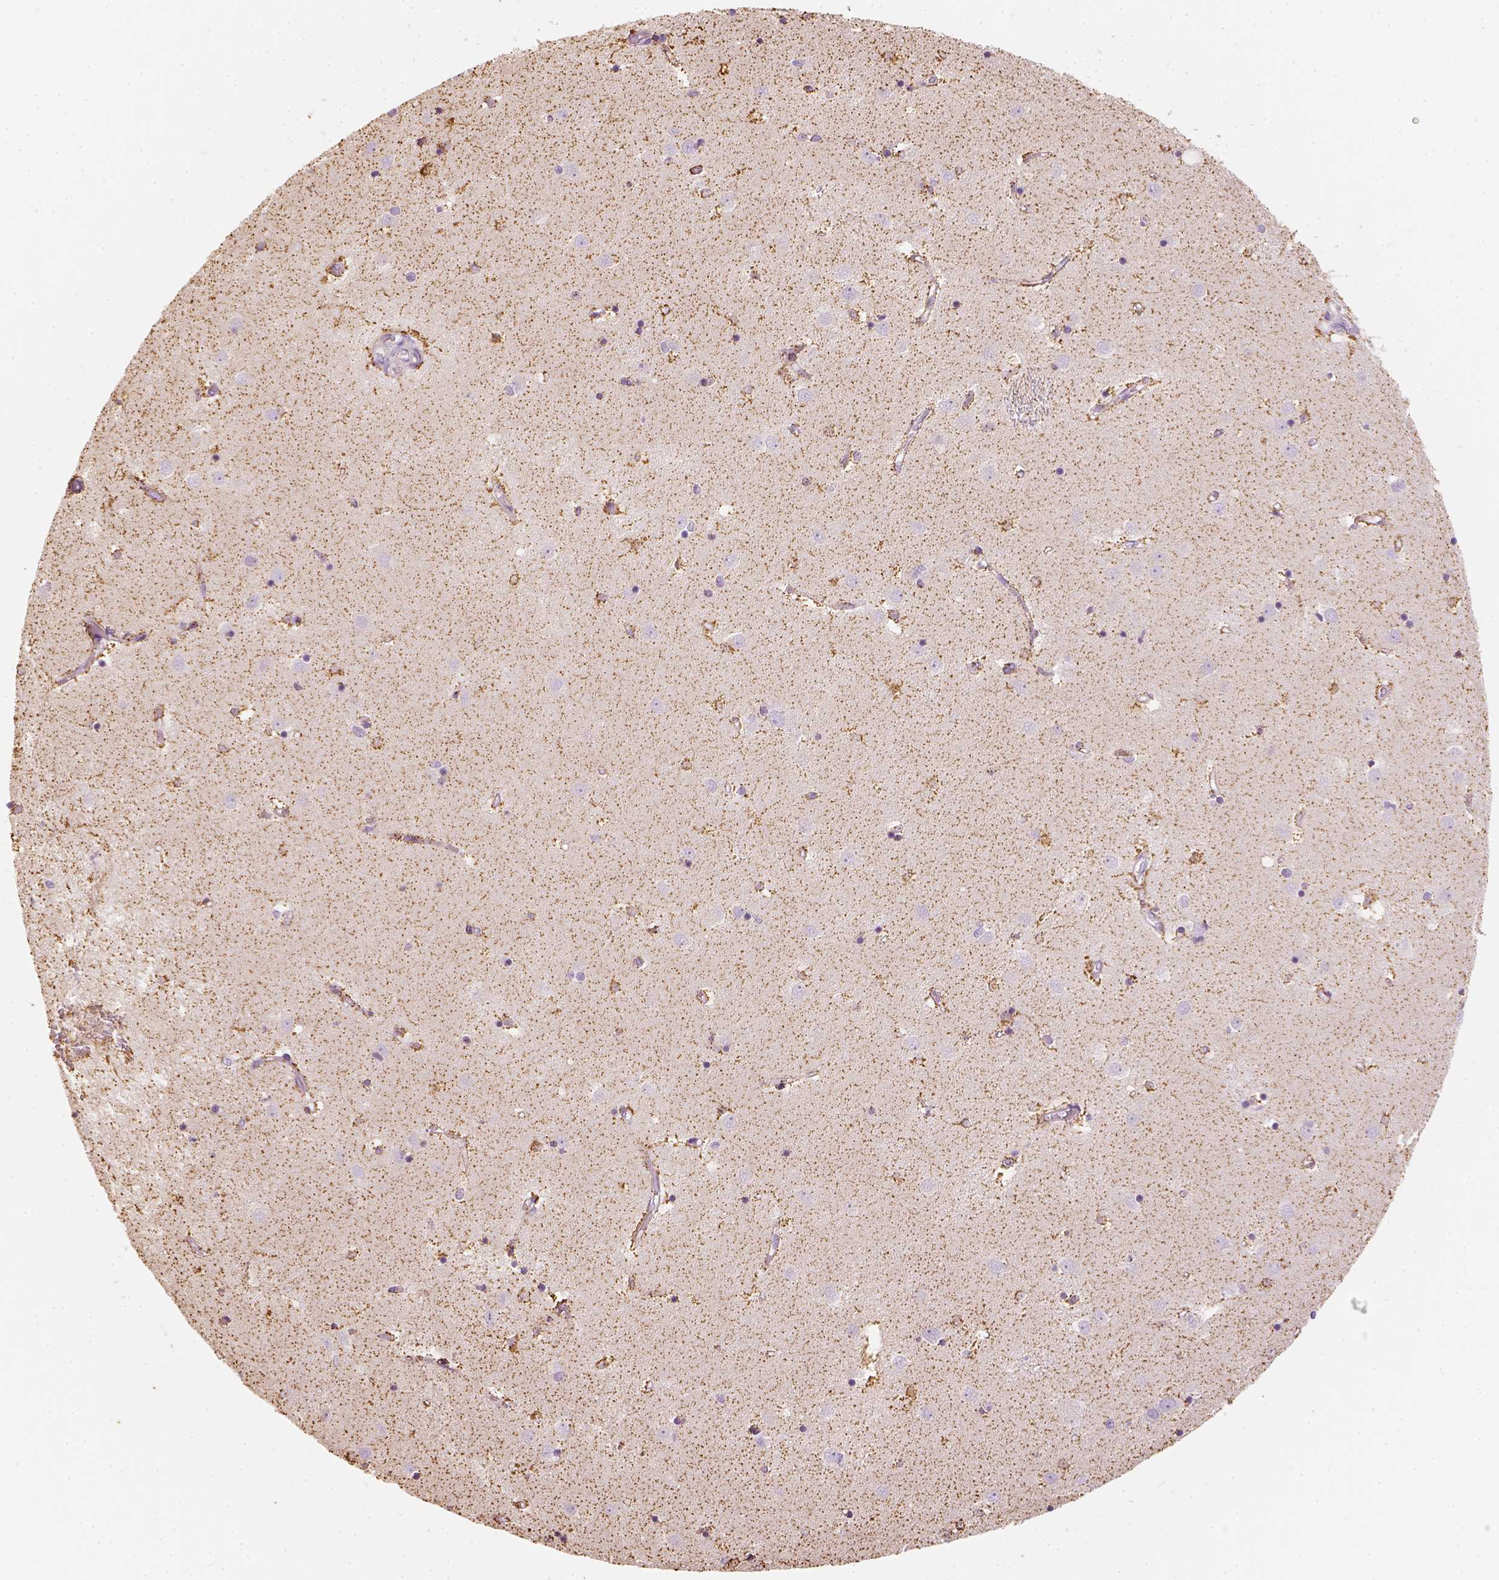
{"staining": {"intensity": "strong", "quantity": "<25%", "location": "cytoplasmic/membranous"}, "tissue": "caudate", "cell_type": "Glial cells", "image_type": "normal", "snomed": [{"axis": "morphology", "description": "Normal tissue, NOS"}, {"axis": "topography", "description": "Lateral ventricle wall"}], "caption": "Strong cytoplasmic/membranous staining for a protein is appreciated in approximately <25% of glial cells of benign caudate using immunohistochemistry (IHC).", "gene": "LCA5", "patient": {"sex": "male", "age": 54}}